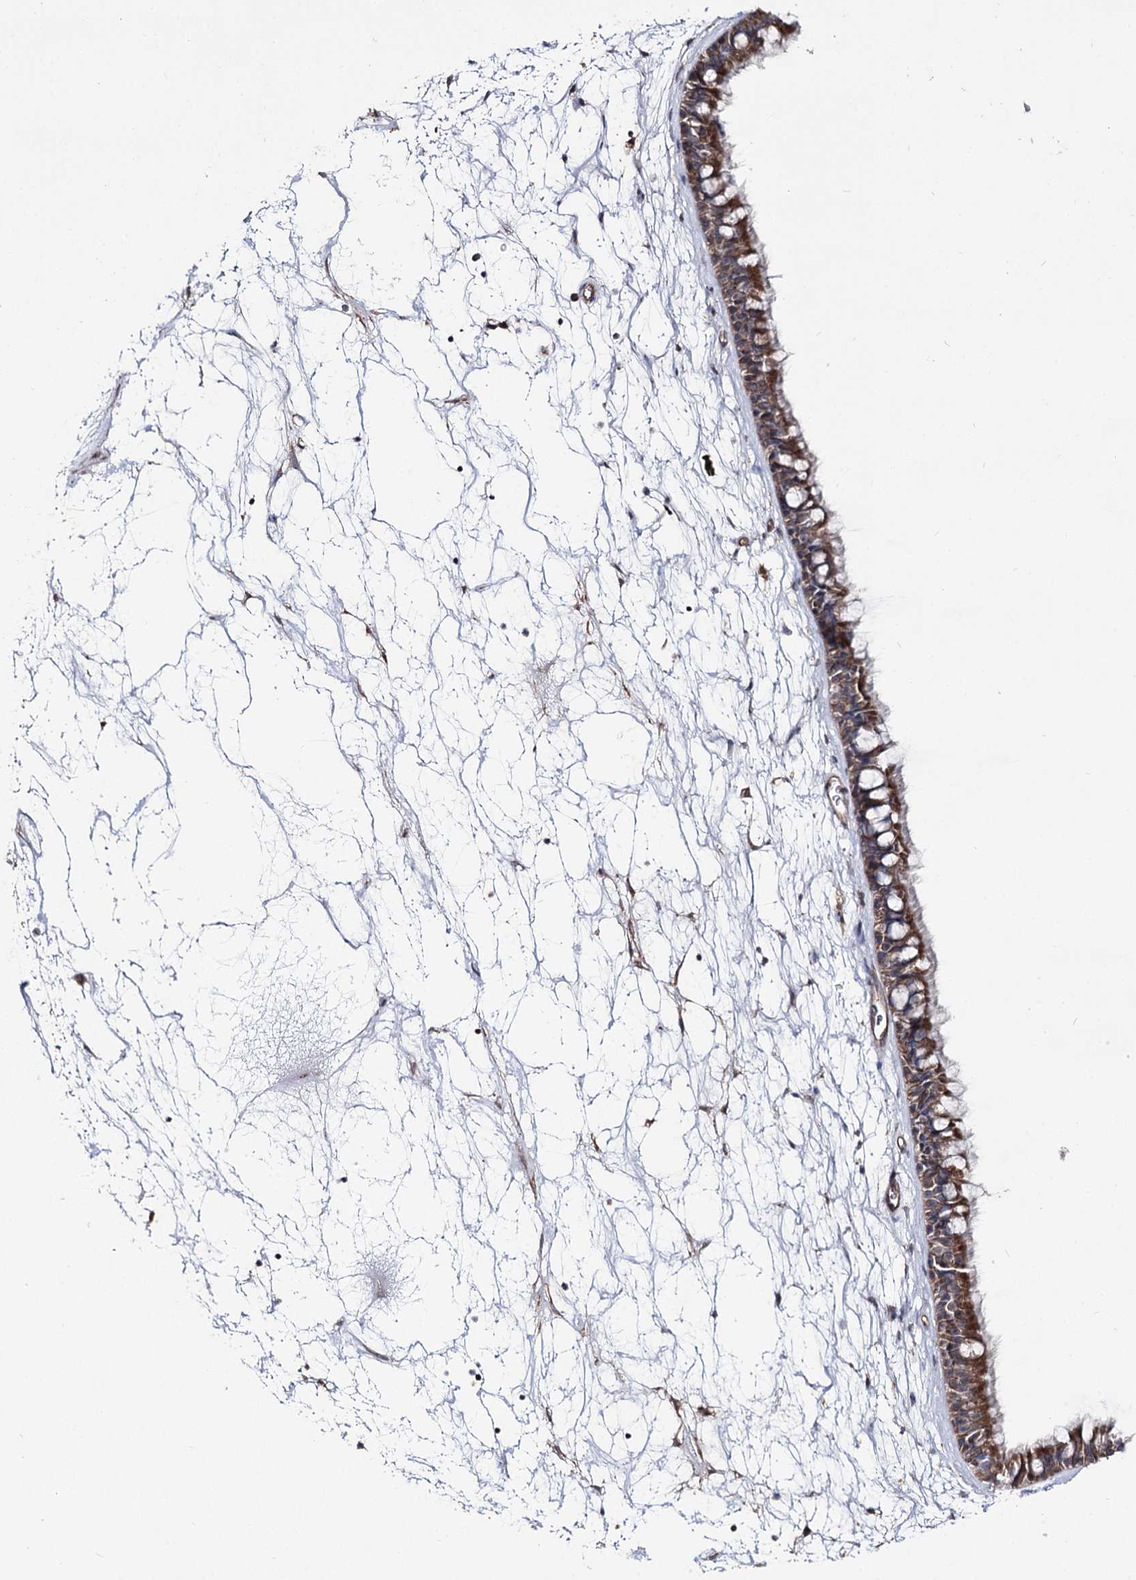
{"staining": {"intensity": "moderate", "quantity": ">75%", "location": "cytoplasmic/membranous"}, "tissue": "nasopharynx", "cell_type": "Respiratory epithelial cells", "image_type": "normal", "snomed": [{"axis": "morphology", "description": "Normal tissue, NOS"}, {"axis": "topography", "description": "Nasopharynx"}], "caption": "Protein staining demonstrates moderate cytoplasmic/membranous positivity in approximately >75% of respiratory epithelial cells in benign nasopharynx. The staining was performed using DAB (3,3'-diaminobenzidine), with brown indicating positive protein expression. Nuclei are stained blue with hematoxylin.", "gene": "RUFY4", "patient": {"sex": "male", "age": 64}}